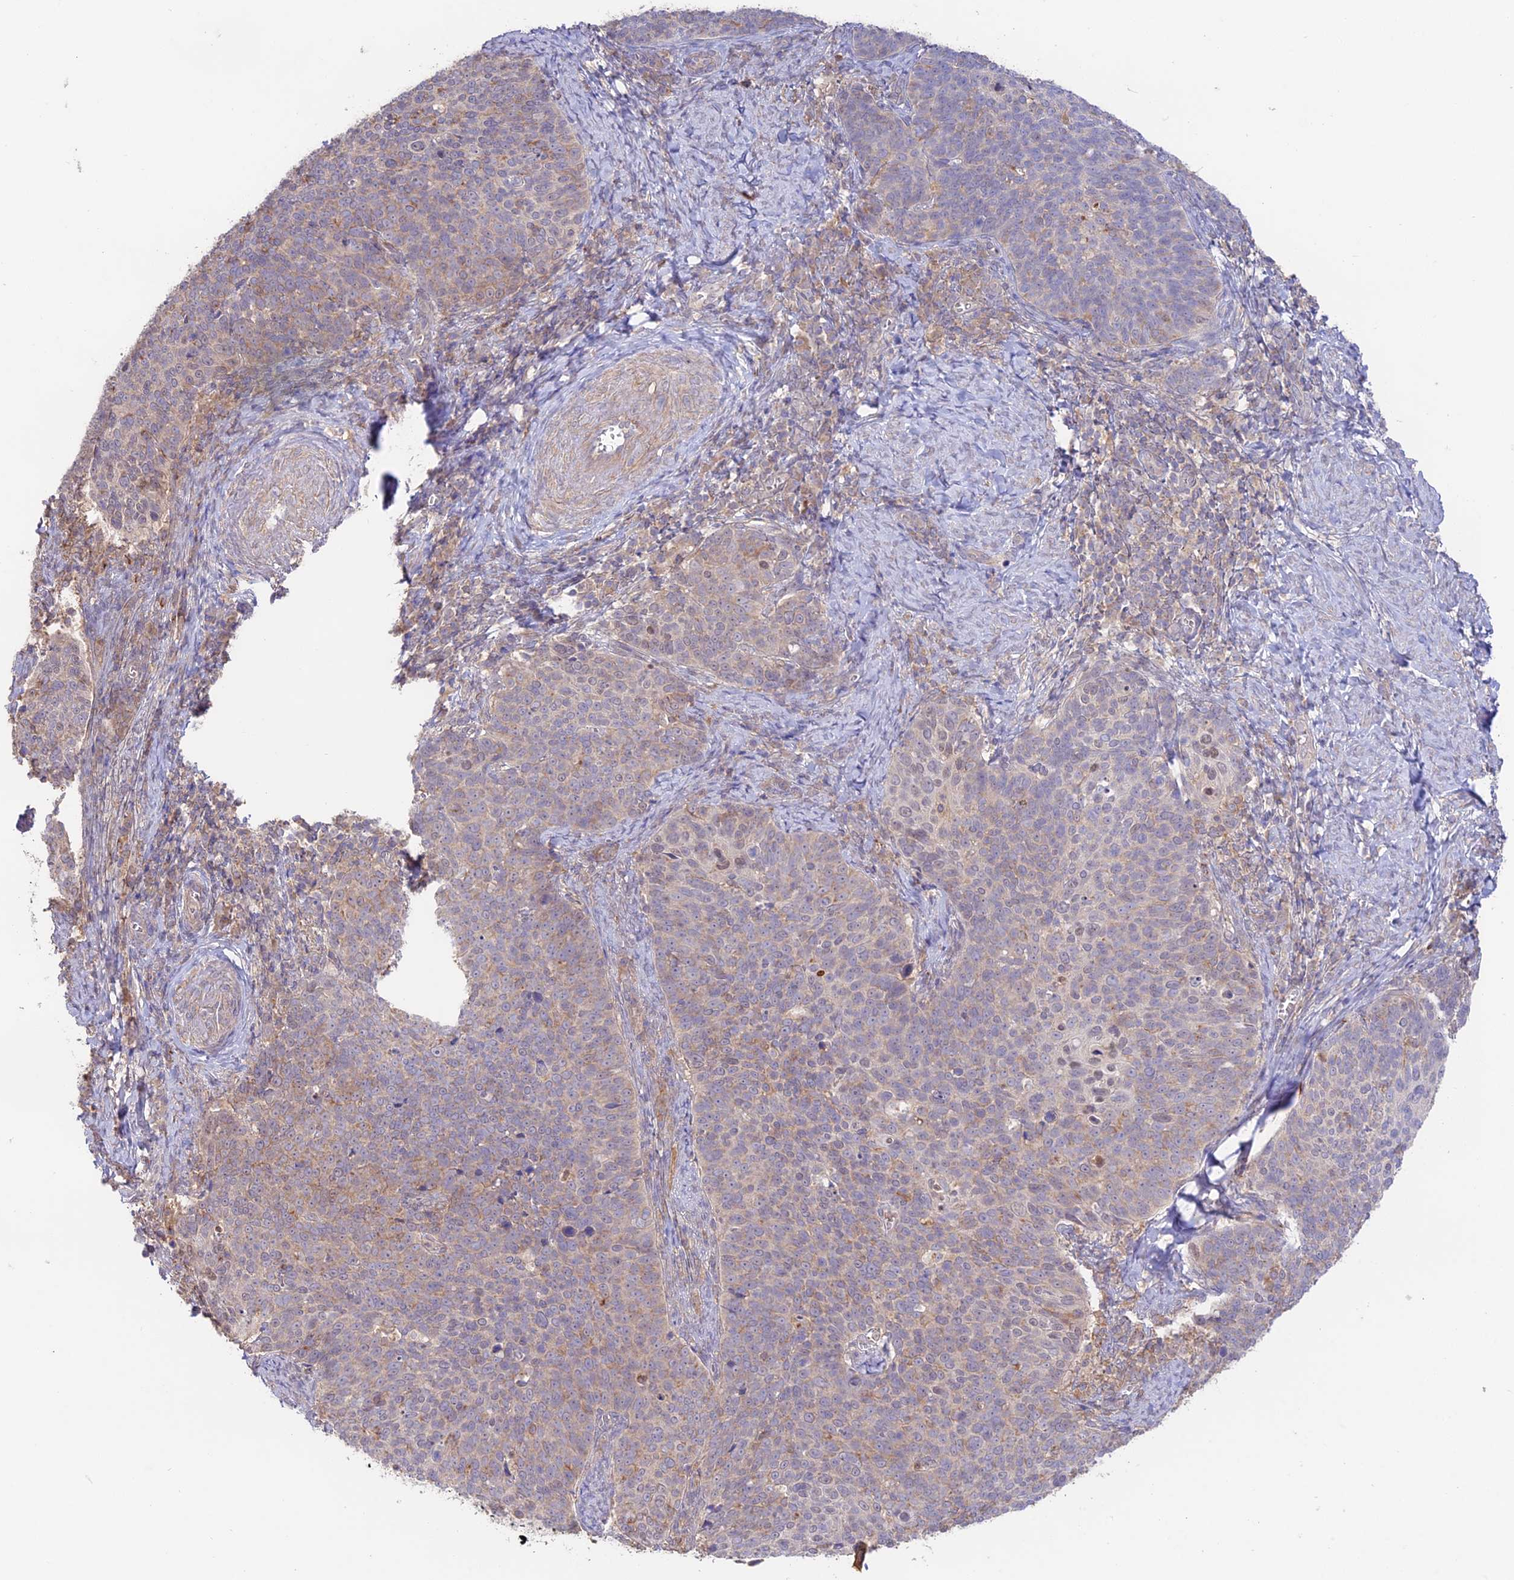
{"staining": {"intensity": "weak", "quantity": "25%-75%", "location": "cytoplasmic/membranous"}, "tissue": "cervical cancer", "cell_type": "Tumor cells", "image_type": "cancer", "snomed": [{"axis": "morphology", "description": "Normal tissue, NOS"}, {"axis": "morphology", "description": "Squamous cell carcinoma, NOS"}, {"axis": "topography", "description": "Cervix"}], "caption": "Tumor cells demonstrate low levels of weak cytoplasmic/membranous positivity in about 25%-75% of cells in cervical cancer.", "gene": "CLCF1", "patient": {"sex": "female", "age": 39}}